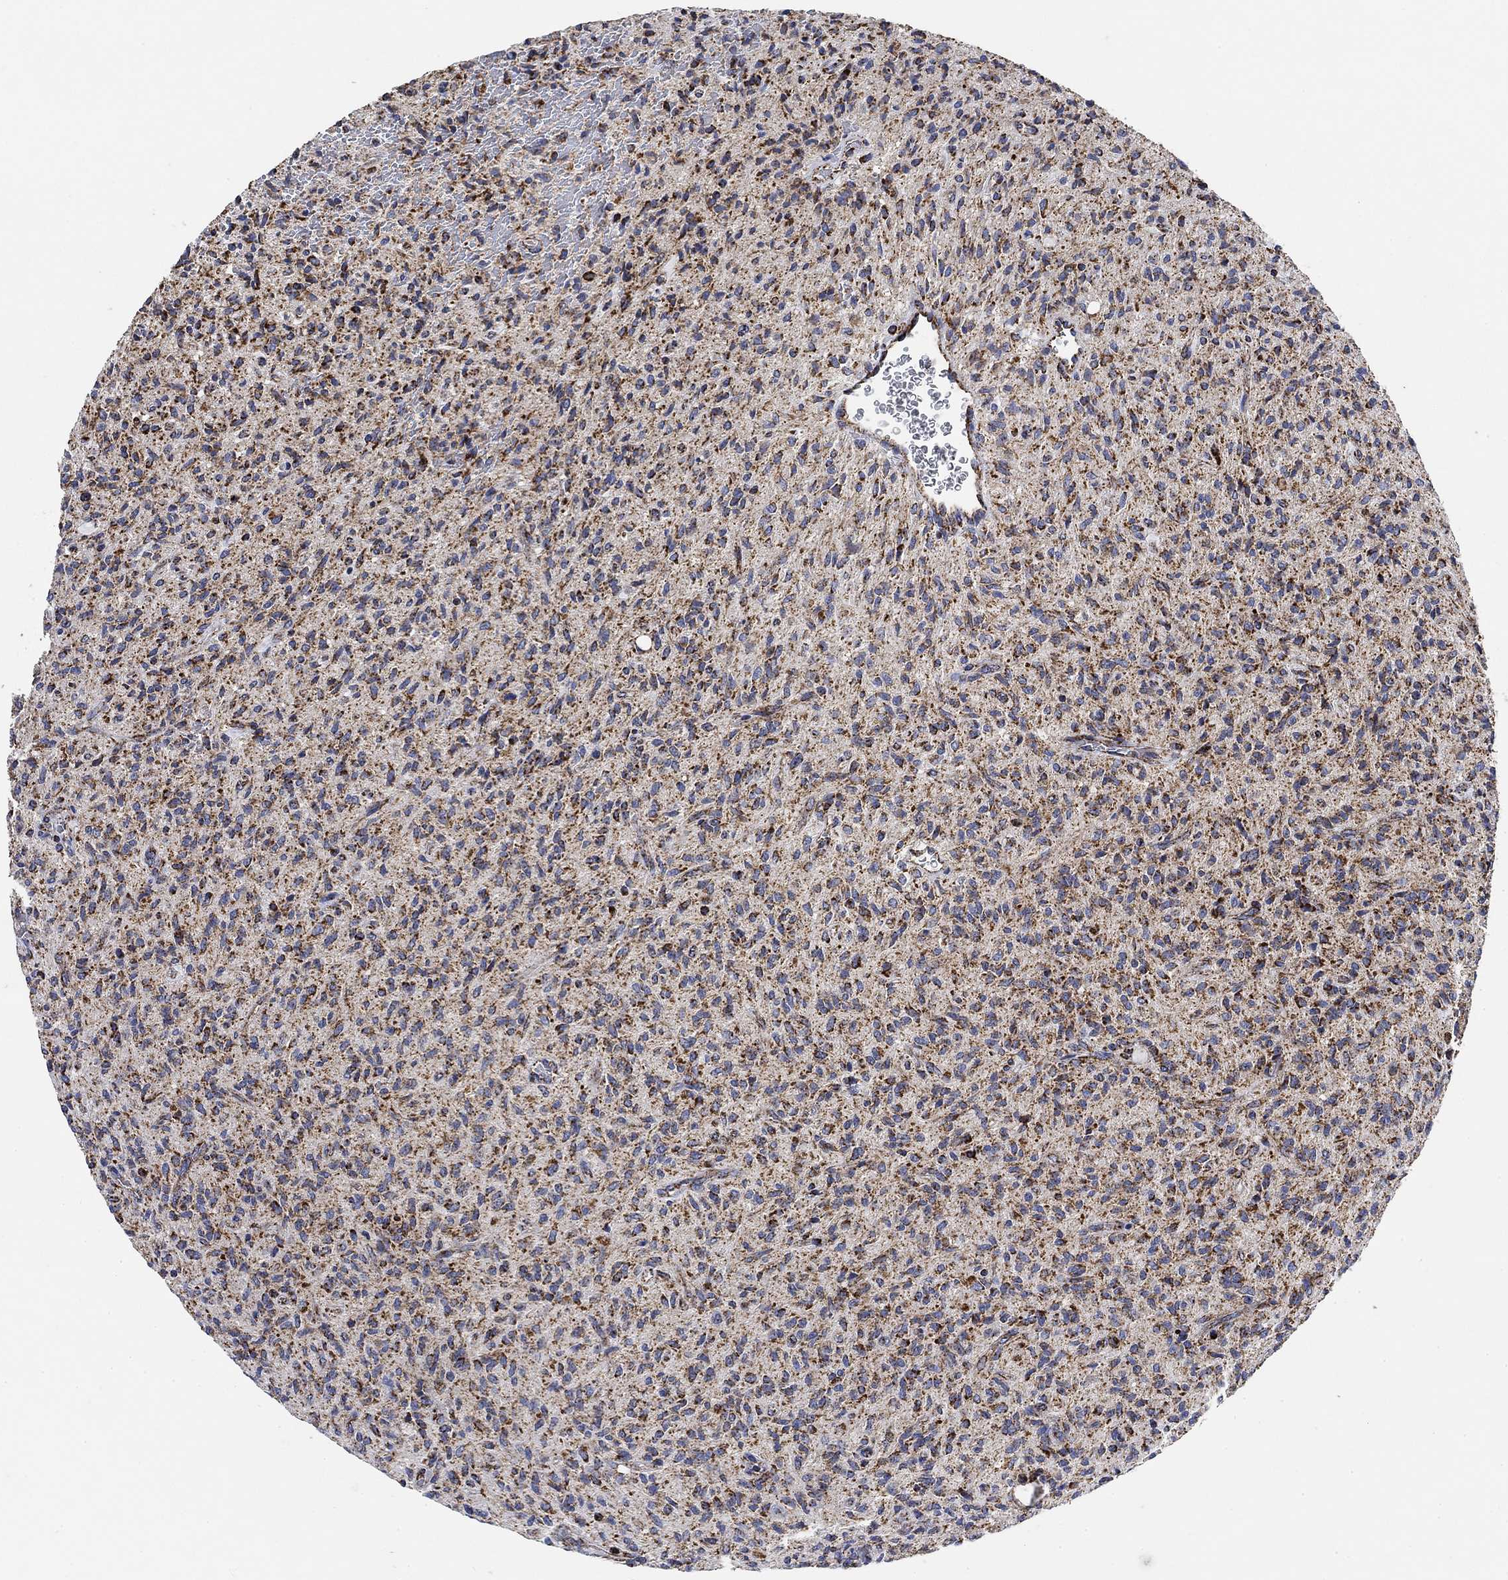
{"staining": {"intensity": "moderate", "quantity": "25%-75%", "location": "cytoplasmic/membranous"}, "tissue": "glioma", "cell_type": "Tumor cells", "image_type": "cancer", "snomed": [{"axis": "morphology", "description": "Glioma, malignant, High grade"}, {"axis": "topography", "description": "Brain"}], "caption": "This photomicrograph reveals immunohistochemistry staining of human glioma, with medium moderate cytoplasmic/membranous staining in about 25%-75% of tumor cells.", "gene": "NDUFS3", "patient": {"sex": "male", "age": 64}}